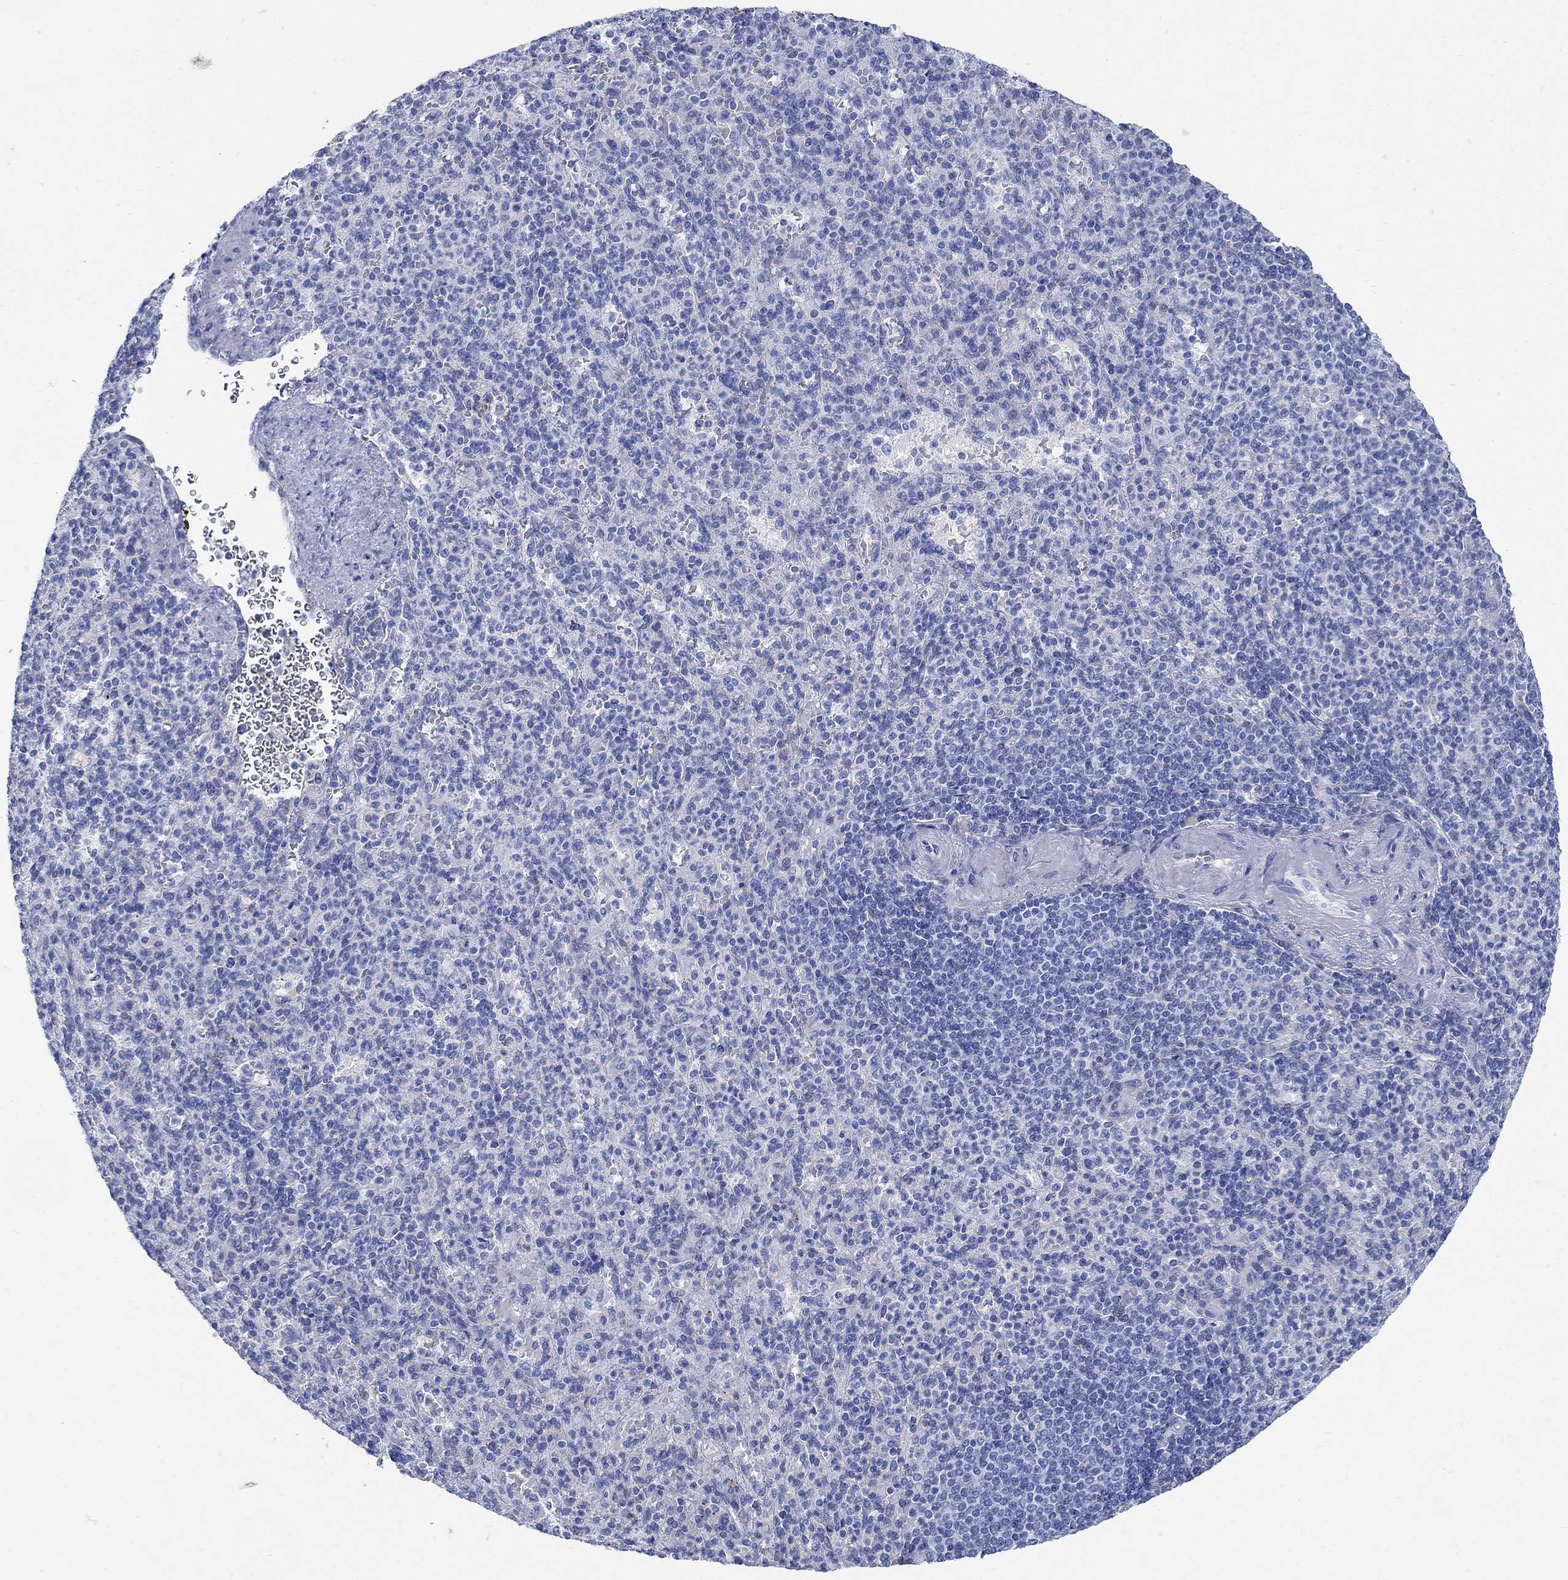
{"staining": {"intensity": "negative", "quantity": "none", "location": "none"}, "tissue": "spleen", "cell_type": "Cells in red pulp", "image_type": "normal", "snomed": [{"axis": "morphology", "description": "Normal tissue, NOS"}, {"axis": "topography", "description": "Spleen"}], "caption": "This is an IHC image of normal human spleen. There is no staining in cells in red pulp.", "gene": "ZDHHC14", "patient": {"sex": "female", "age": 74}}